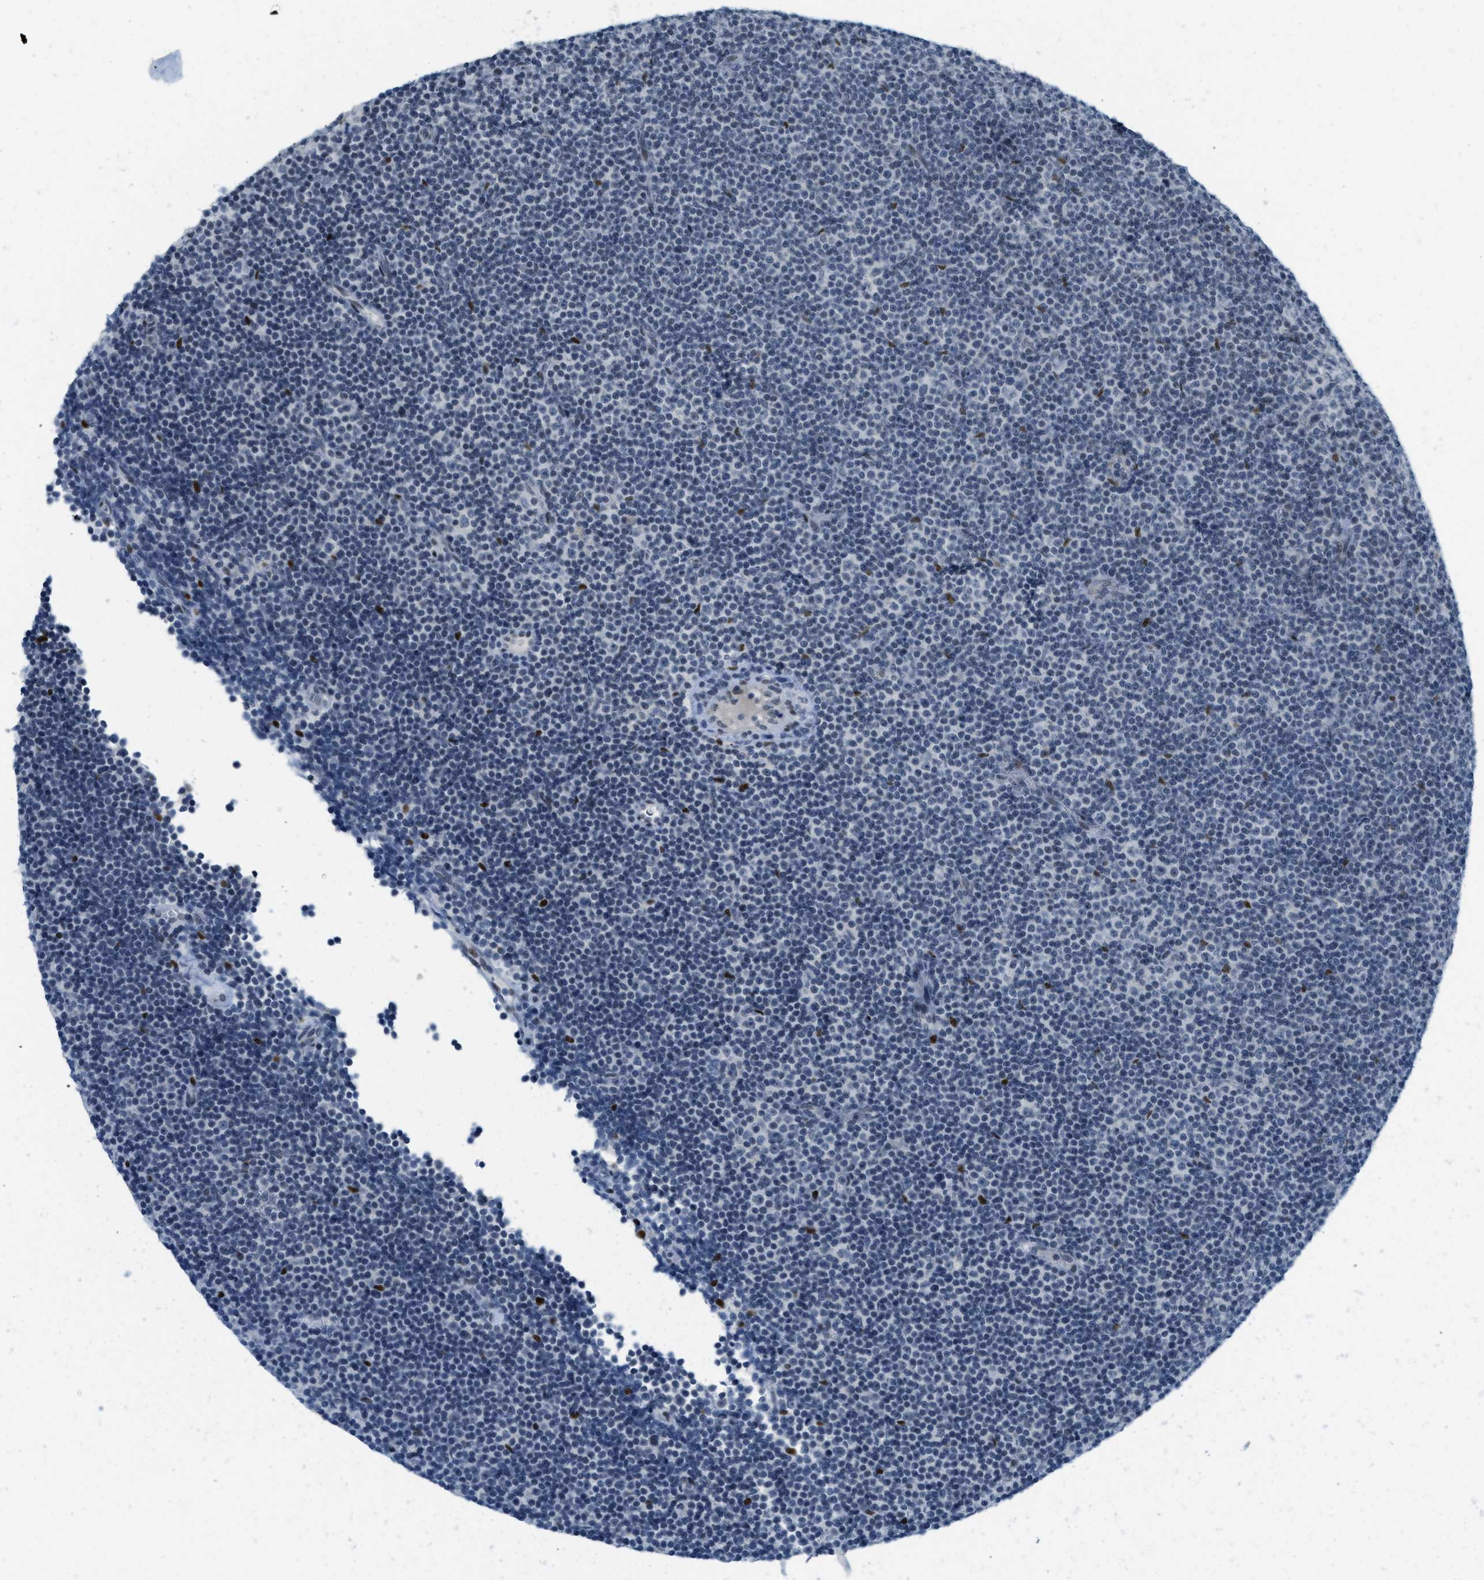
{"staining": {"intensity": "negative", "quantity": "none", "location": "none"}, "tissue": "lymphoma", "cell_type": "Tumor cells", "image_type": "cancer", "snomed": [{"axis": "morphology", "description": "Malignant lymphoma, non-Hodgkin's type, Low grade"}, {"axis": "topography", "description": "Lymph node"}], "caption": "Immunohistochemistry (IHC) image of lymphoma stained for a protein (brown), which shows no expression in tumor cells.", "gene": "PBX1", "patient": {"sex": "female", "age": 67}}